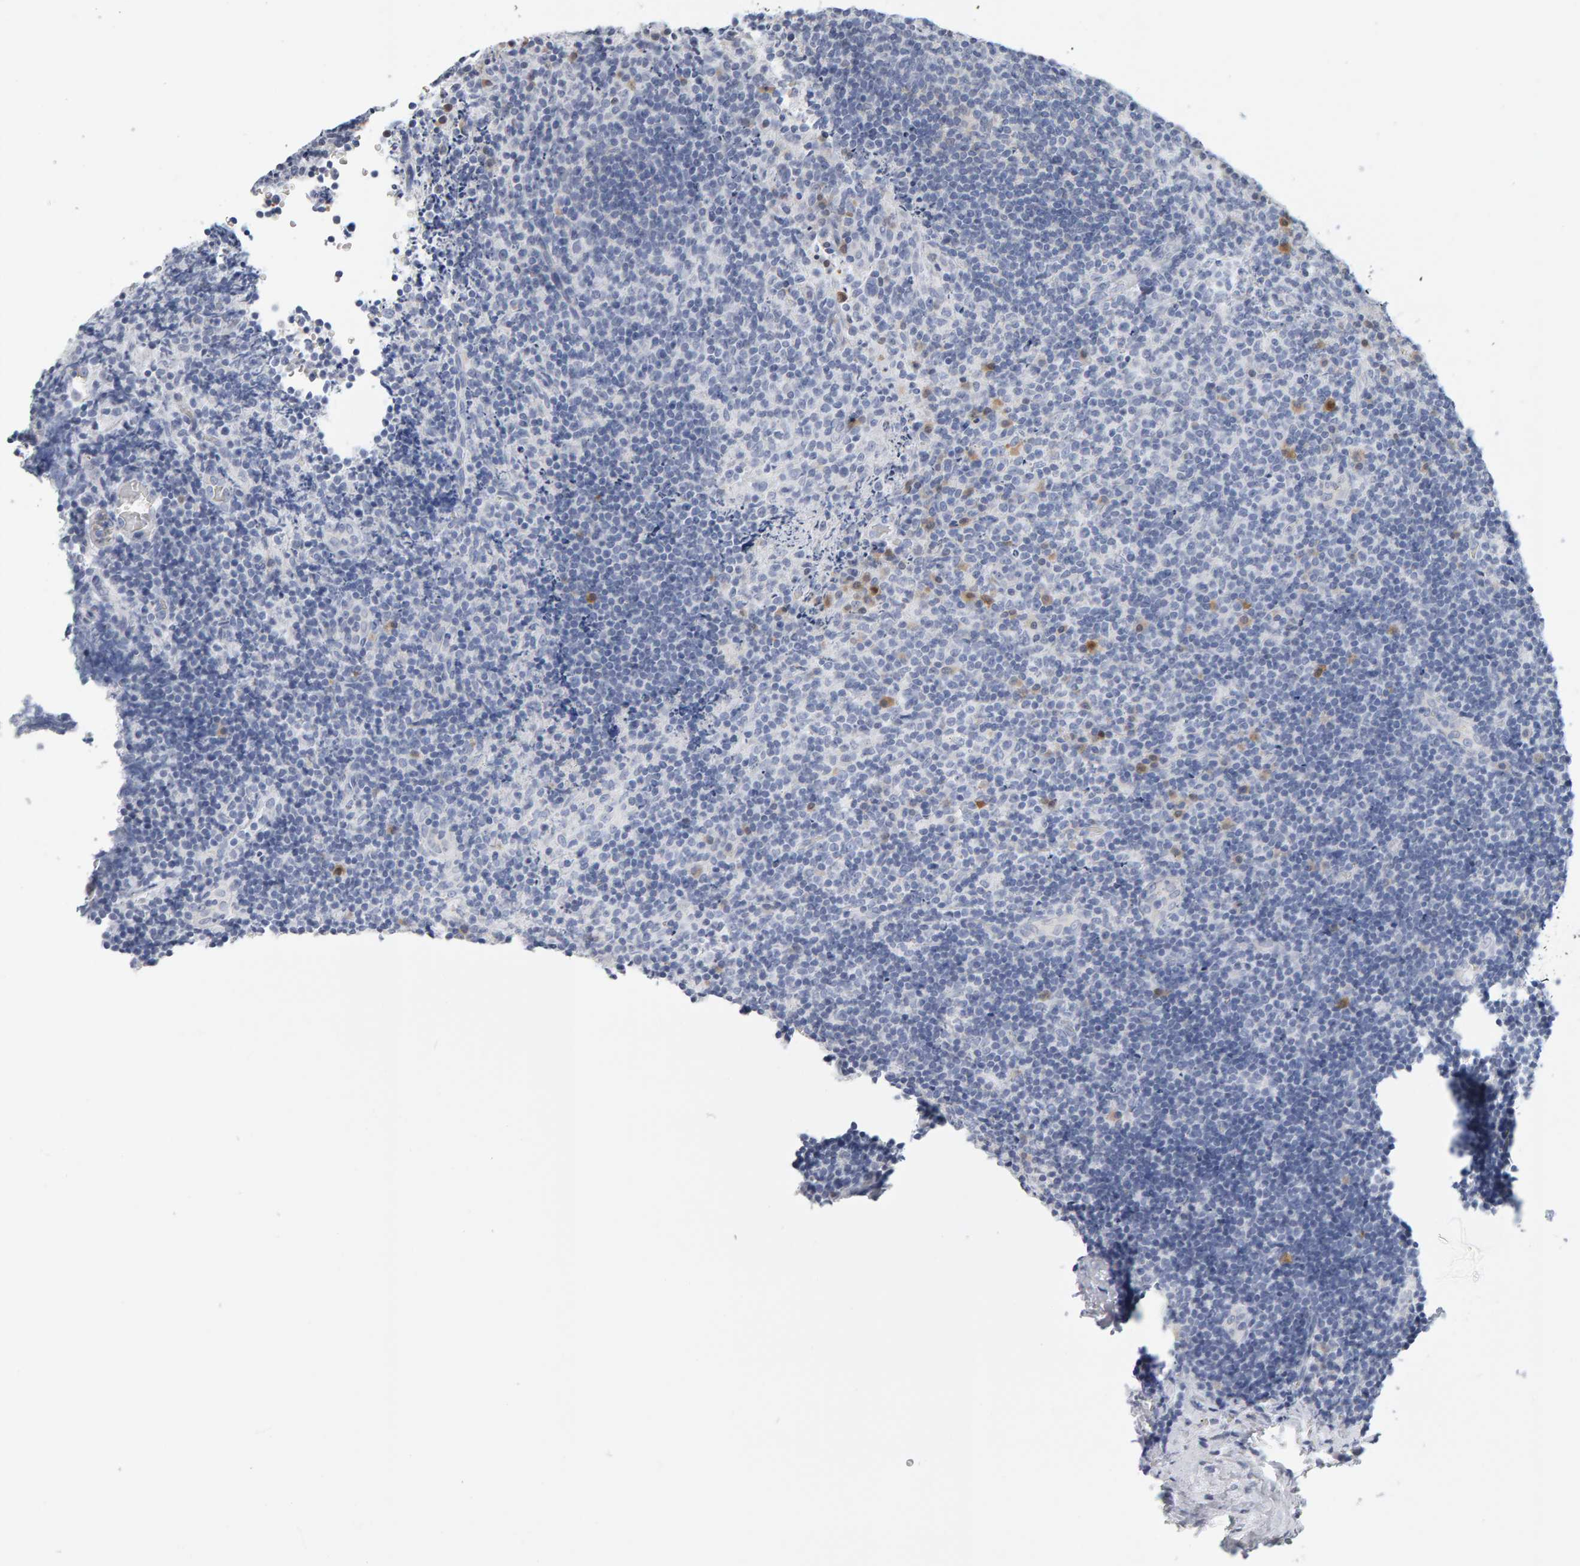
{"staining": {"intensity": "negative", "quantity": "none", "location": "none"}, "tissue": "lymphoma", "cell_type": "Tumor cells", "image_type": "cancer", "snomed": [{"axis": "morphology", "description": "Malignant lymphoma, non-Hodgkin's type, High grade"}, {"axis": "topography", "description": "Tonsil"}], "caption": "The immunohistochemistry (IHC) histopathology image has no significant expression in tumor cells of malignant lymphoma, non-Hodgkin's type (high-grade) tissue.", "gene": "CTH", "patient": {"sex": "female", "age": 36}}